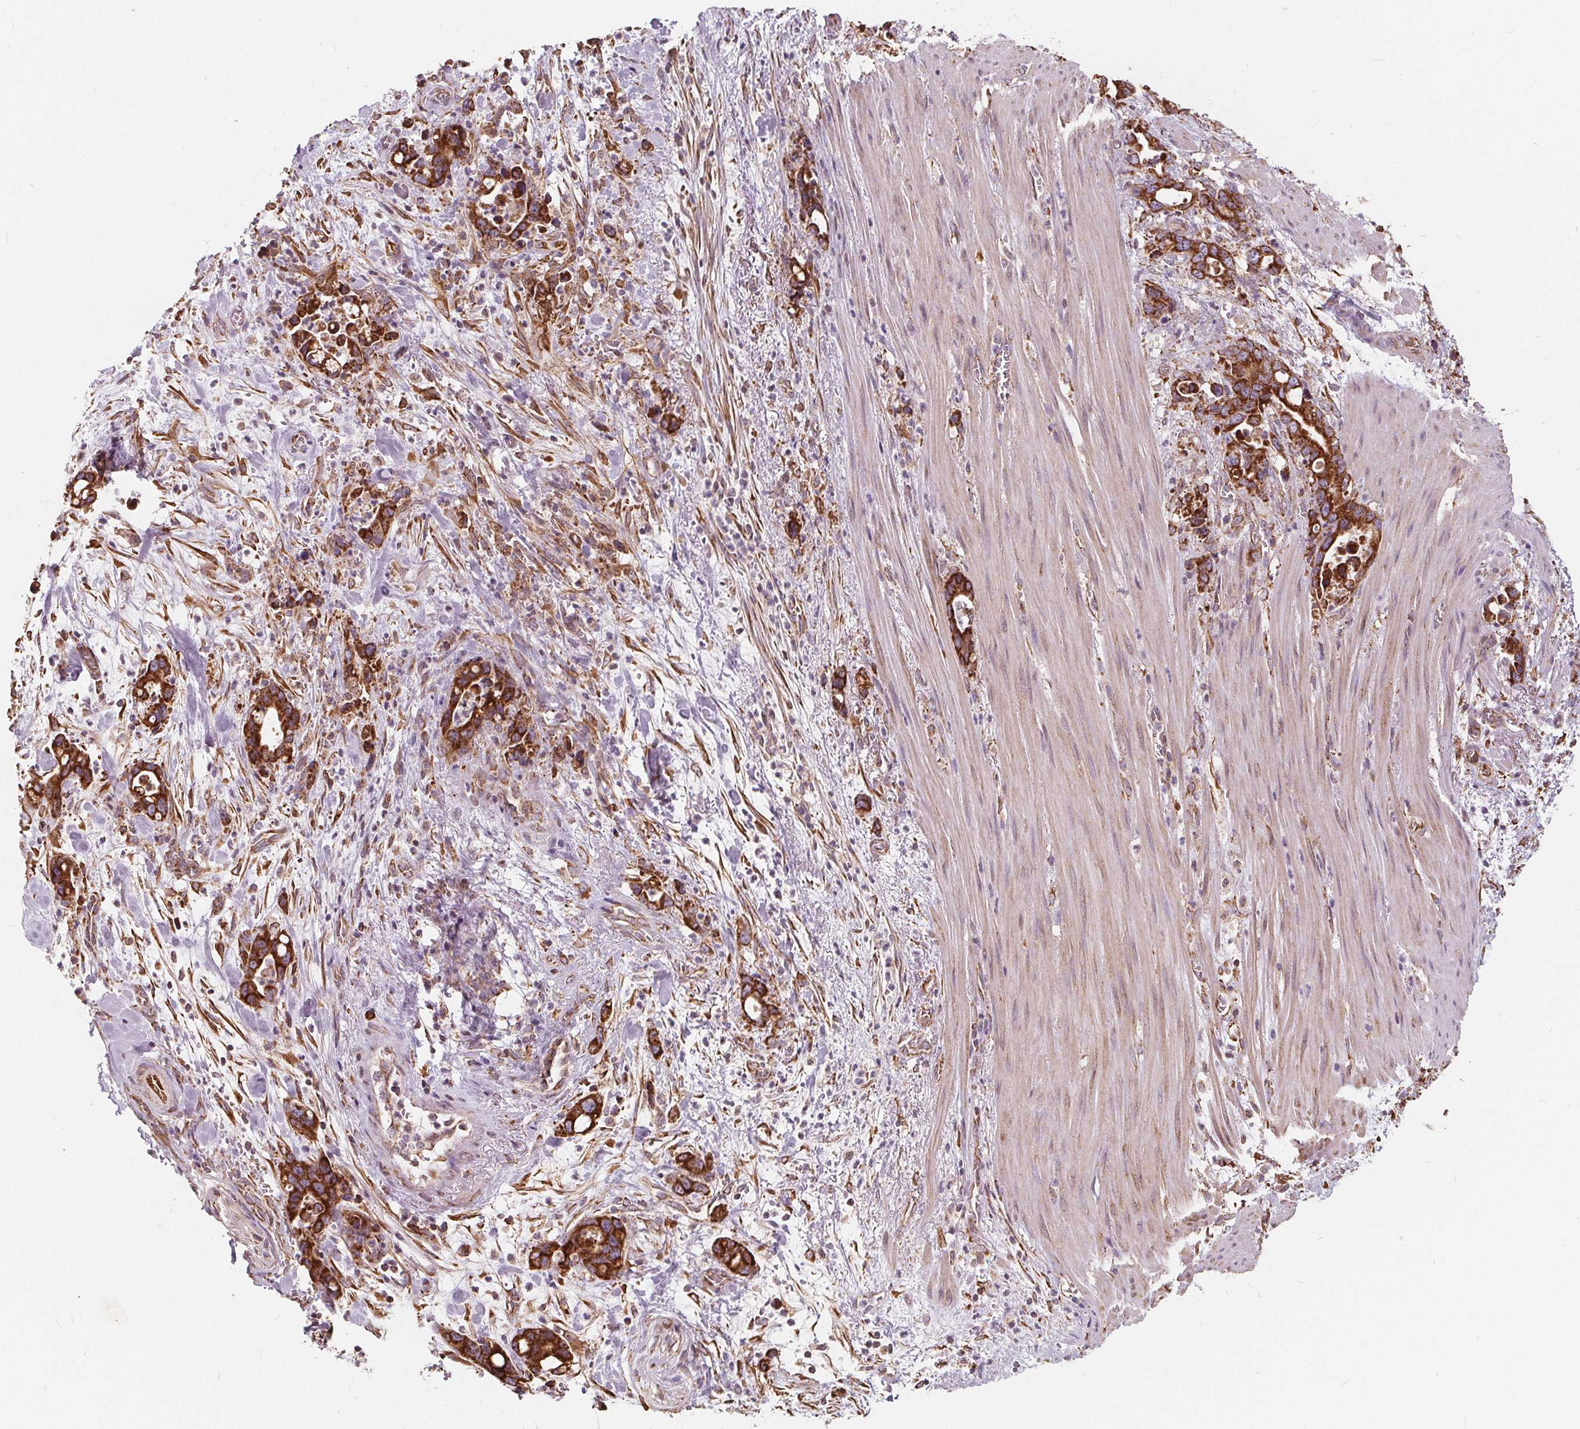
{"staining": {"intensity": "strong", "quantity": ">75%", "location": "cytoplasmic/membranous"}, "tissue": "stomach cancer", "cell_type": "Tumor cells", "image_type": "cancer", "snomed": [{"axis": "morphology", "description": "Normal tissue, NOS"}, {"axis": "morphology", "description": "Adenocarcinoma, NOS"}, {"axis": "topography", "description": "Esophagus"}, {"axis": "topography", "description": "Stomach, upper"}], "caption": "This is an image of IHC staining of stomach cancer, which shows strong positivity in the cytoplasmic/membranous of tumor cells.", "gene": "PLSCR3", "patient": {"sex": "male", "age": 74}}